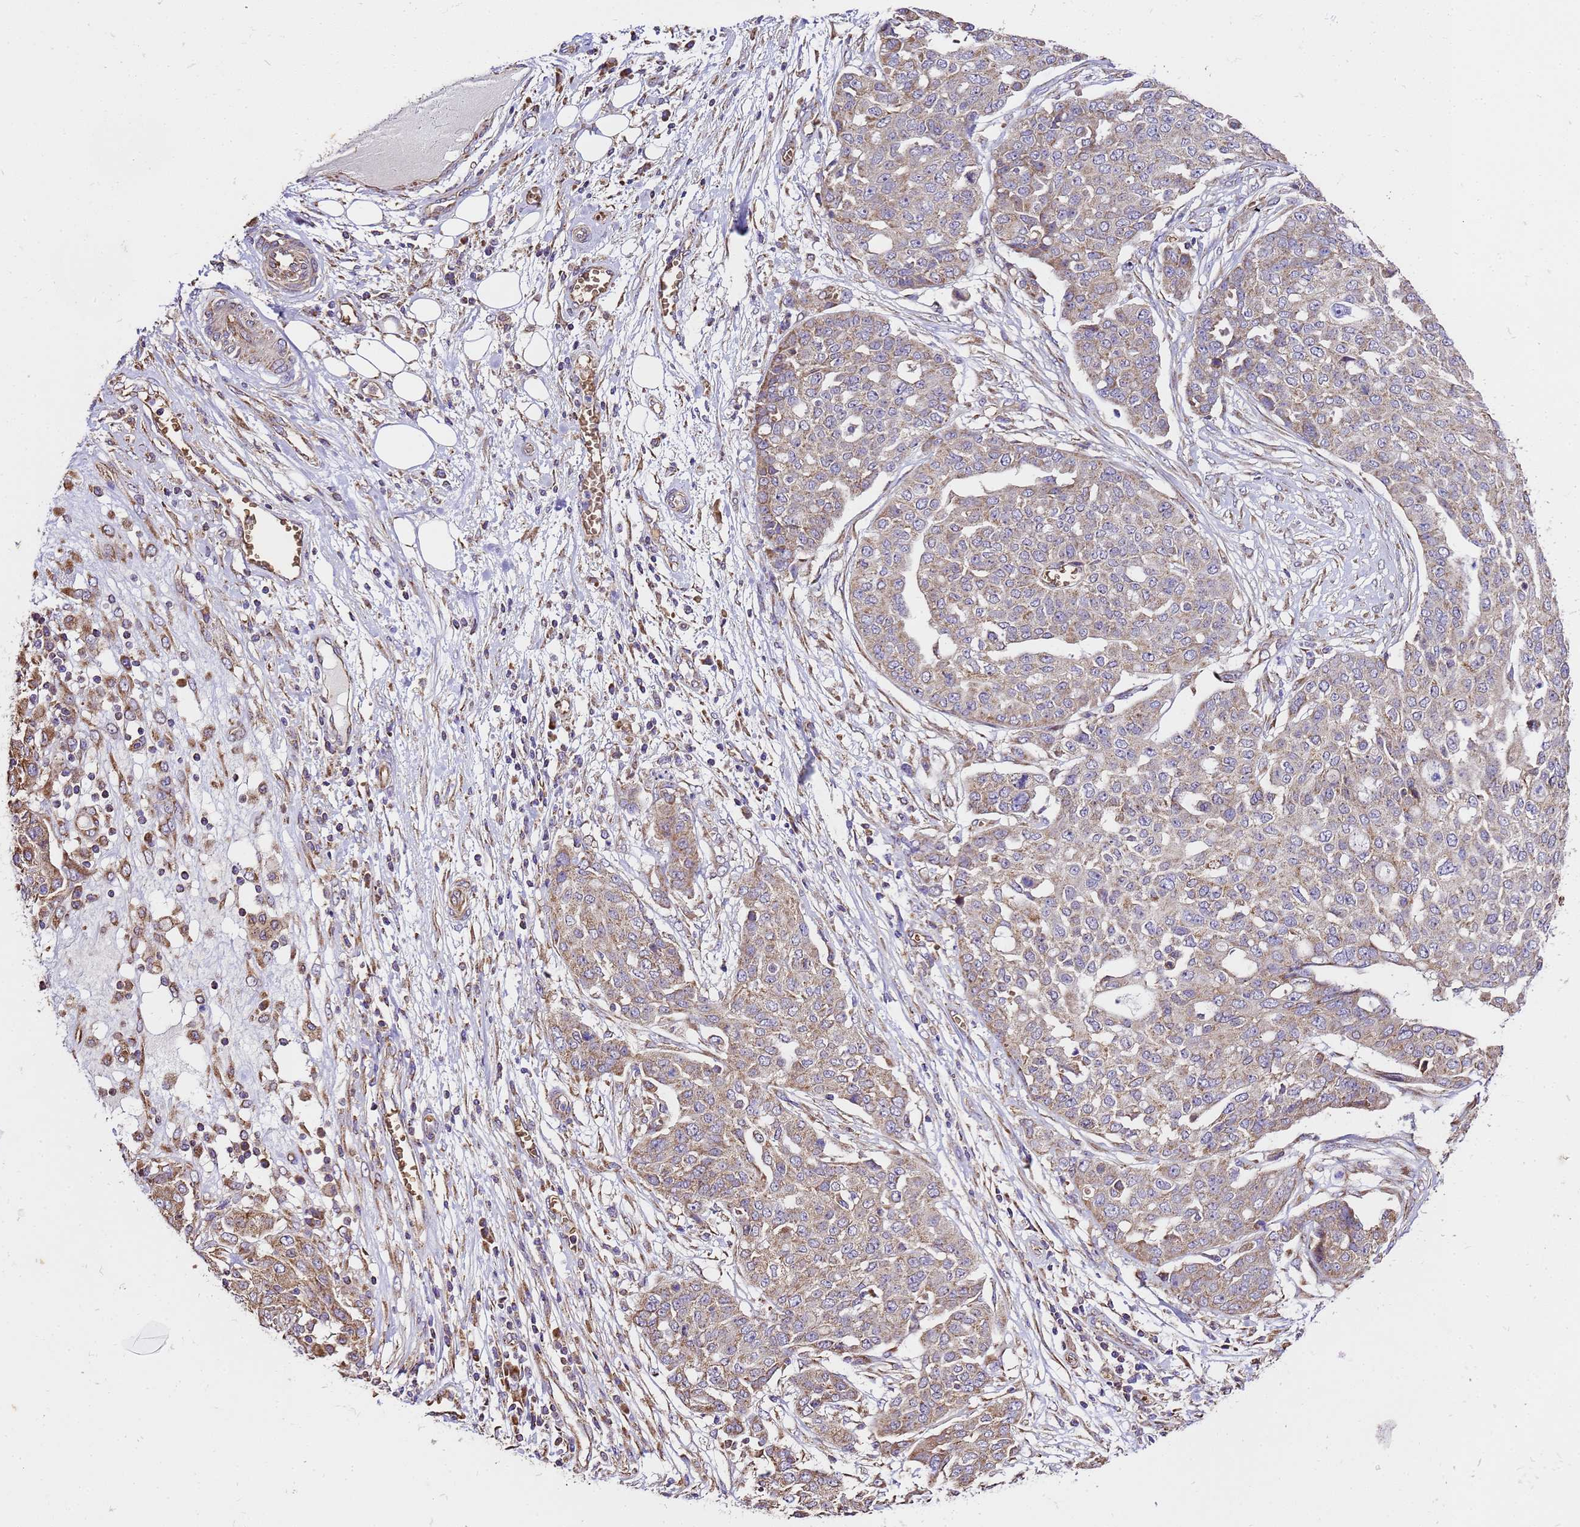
{"staining": {"intensity": "weak", "quantity": "25%-75%", "location": "cytoplasmic/membranous"}, "tissue": "ovarian cancer", "cell_type": "Tumor cells", "image_type": "cancer", "snomed": [{"axis": "morphology", "description": "Cystadenocarcinoma, serous, NOS"}, {"axis": "topography", "description": "Soft tissue"}, {"axis": "topography", "description": "Ovary"}], "caption": "Immunohistochemistry photomicrograph of serous cystadenocarcinoma (ovarian) stained for a protein (brown), which reveals low levels of weak cytoplasmic/membranous expression in approximately 25%-75% of tumor cells.", "gene": "LRRIQ1", "patient": {"sex": "female", "age": 57}}